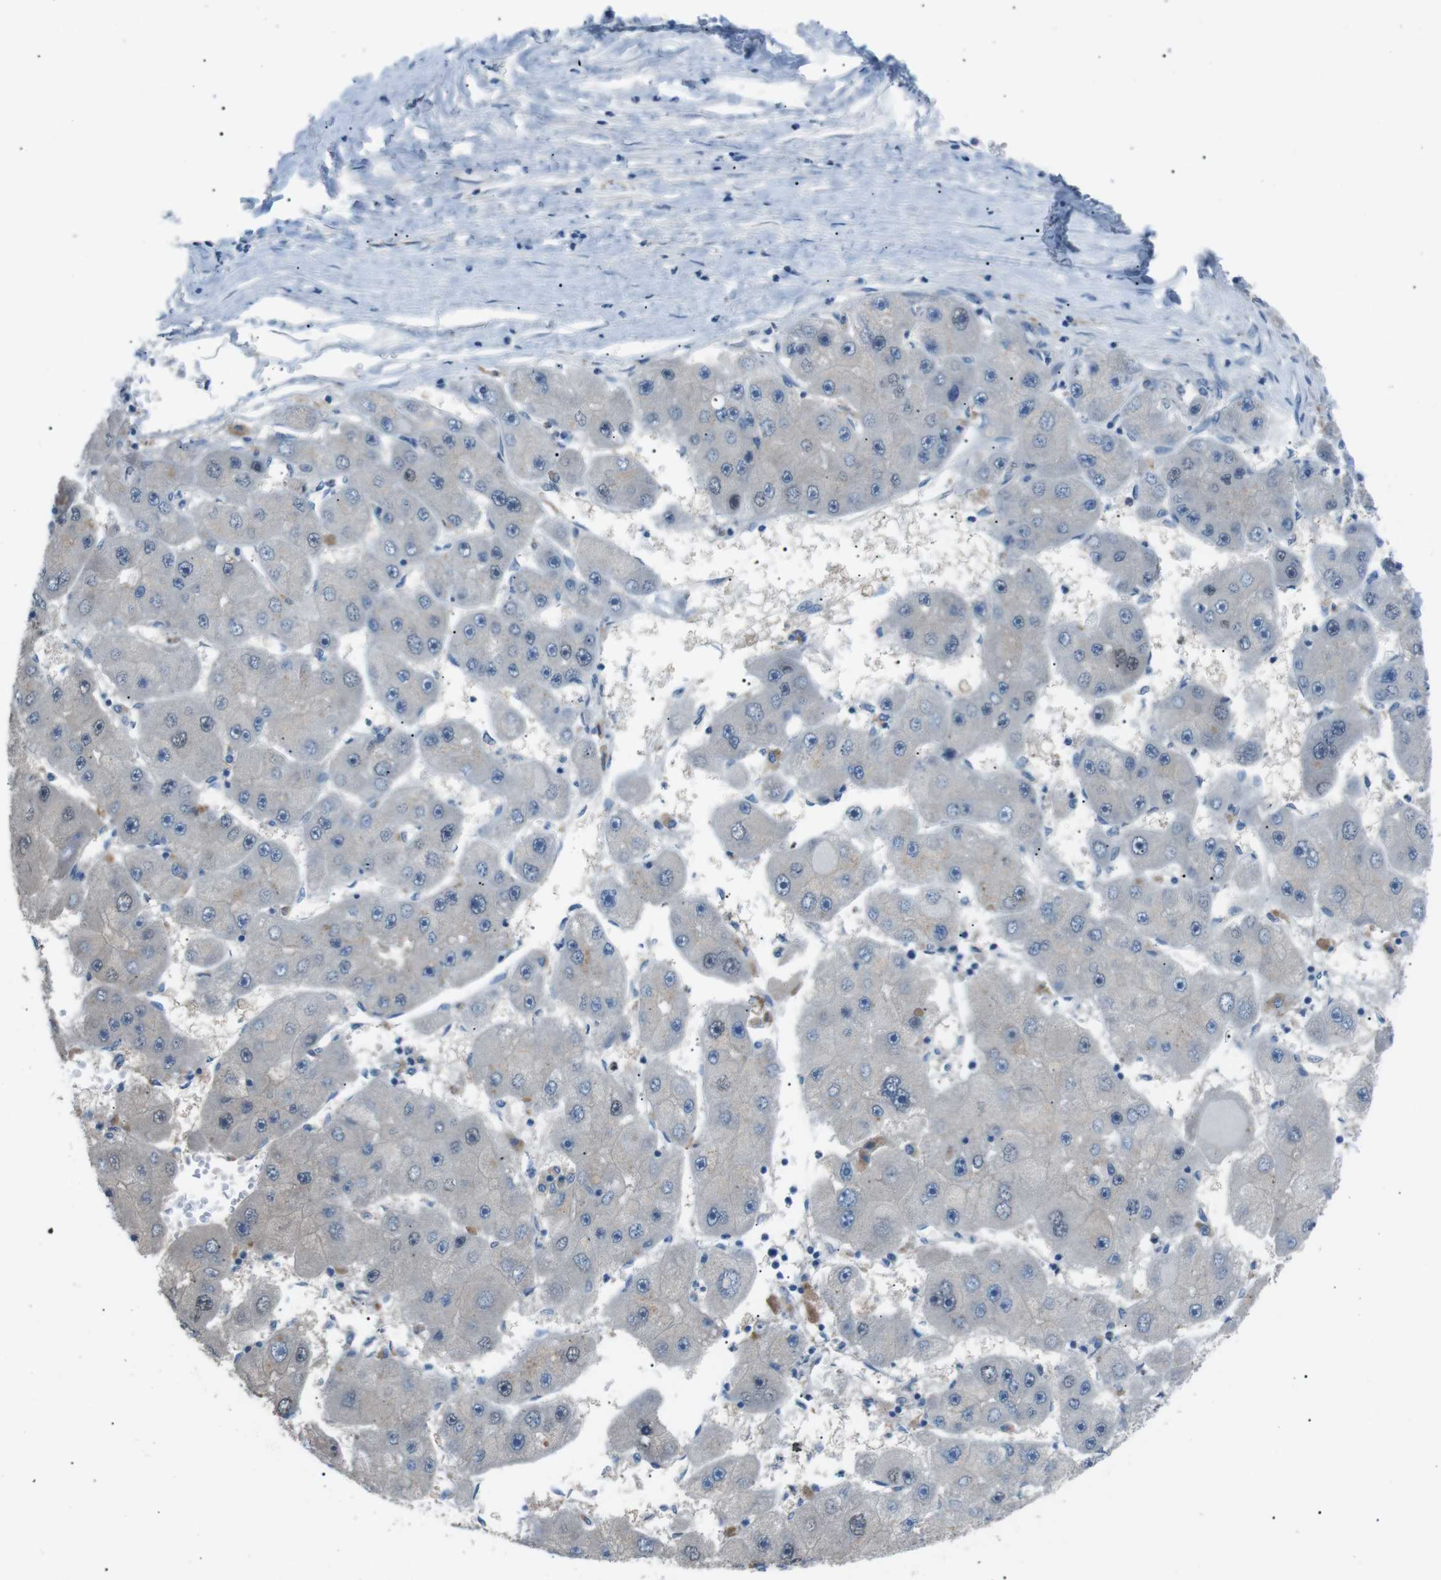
{"staining": {"intensity": "negative", "quantity": "none", "location": "none"}, "tissue": "liver cancer", "cell_type": "Tumor cells", "image_type": "cancer", "snomed": [{"axis": "morphology", "description": "Carcinoma, Hepatocellular, NOS"}, {"axis": "topography", "description": "Liver"}], "caption": "IHC image of human liver cancer (hepatocellular carcinoma) stained for a protein (brown), which exhibits no expression in tumor cells.", "gene": "CDH26", "patient": {"sex": "female", "age": 61}}